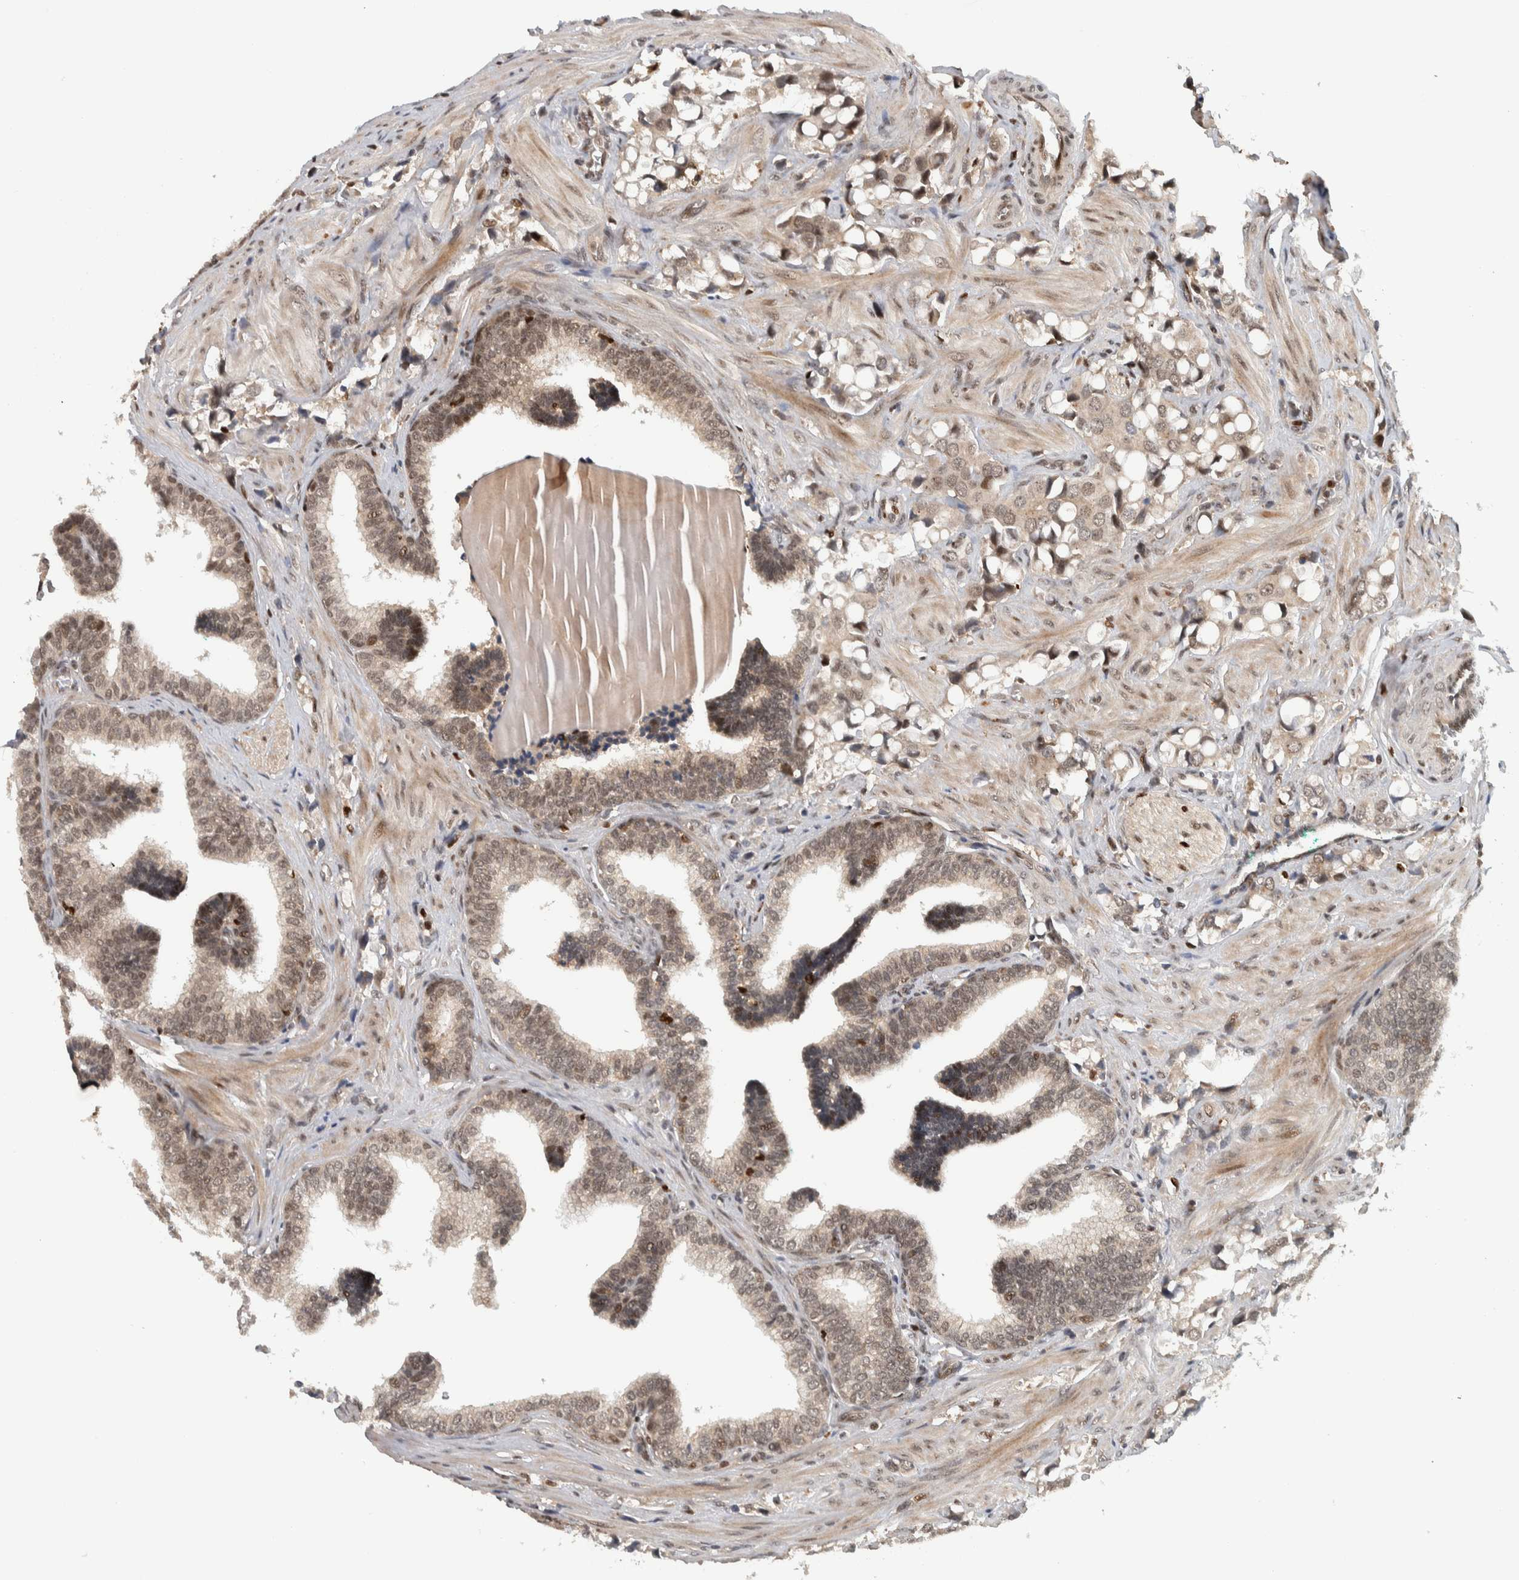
{"staining": {"intensity": "weak", "quantity": "<25%", "location": "cytoplasmic/membranous,nuclear"}, "tissue": "prostate cancer", "cell_type": "Tumor cells", "image_type": "cancer", "snomed": [{"axis": "morphology", "description": "Adenocarcinoma, High grade"}, {"axis": "topography", "description": "Prostate"}], "caption": "High power microscopy photomicrograph of an immunohistochemistry (IHC) histopathology image of adenocarcinoma (high-grade) (prostate), revealing no significant staining in tumor cells.", "gene": "RPS6KA4", "patient": {"sex": "male", "age": 52}}